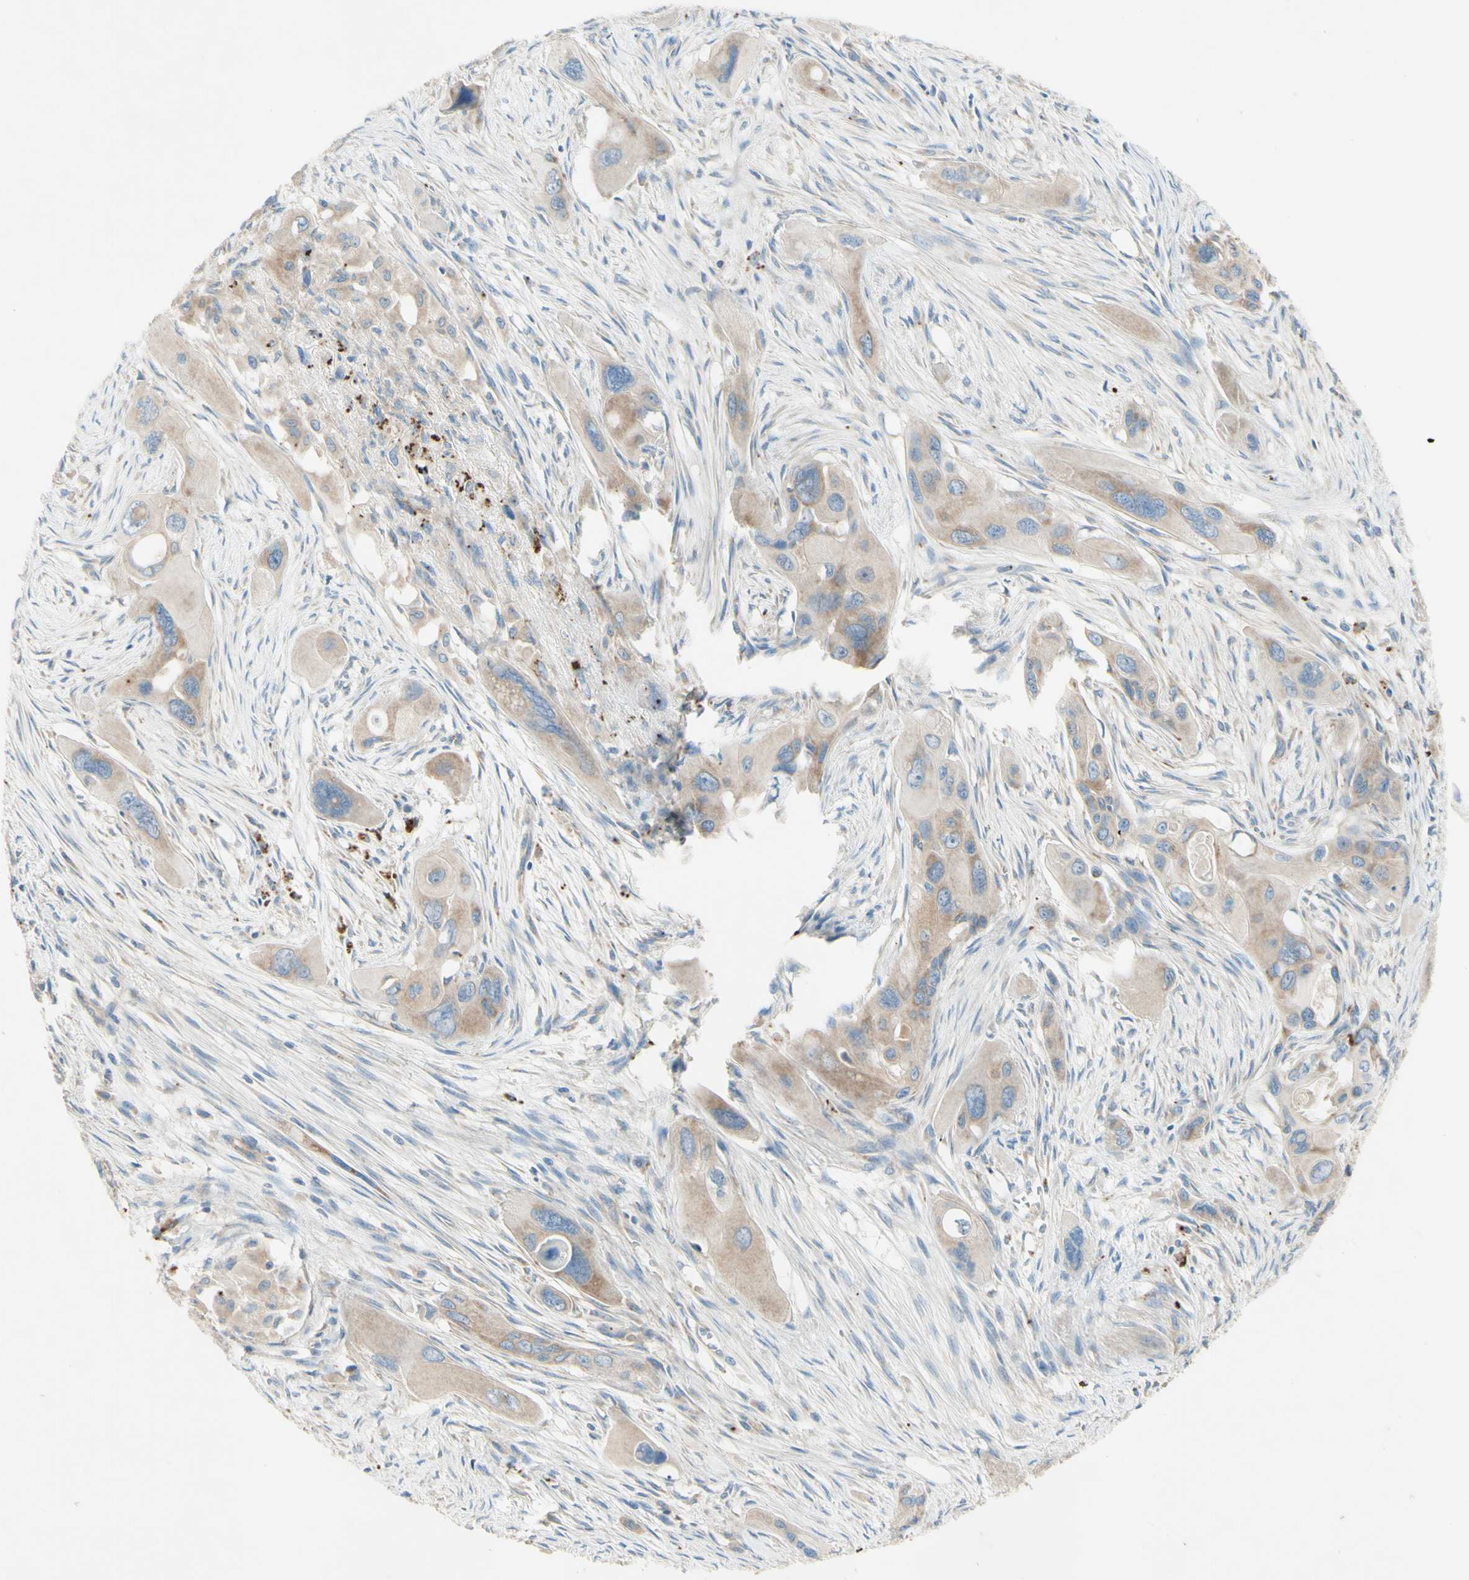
{"staining": {"intensity": "weak", "quantity": ">75%", "location": "cytoplasmic/membranous"}, "tissue": "pancreatic cancer", "cell_type": "Tumor cells", "image_type": "cancer", "snomed": [{"axis": "morphology", "description": "Adenocarcinoma, NOS"}, {"axis": "topography", "description": "Pancreas"}], "caption": "A brown stain labels weak cytoplasmic/membranous expression of a protein in human pancreatic cancer (adenocarcinoma) tumor cells. Immunohistochemistry stains the protein of interest in brown and the nuclei are stained blue.", "gene": "ARMC10", "patient": {"sex": "male", "age": 73}}